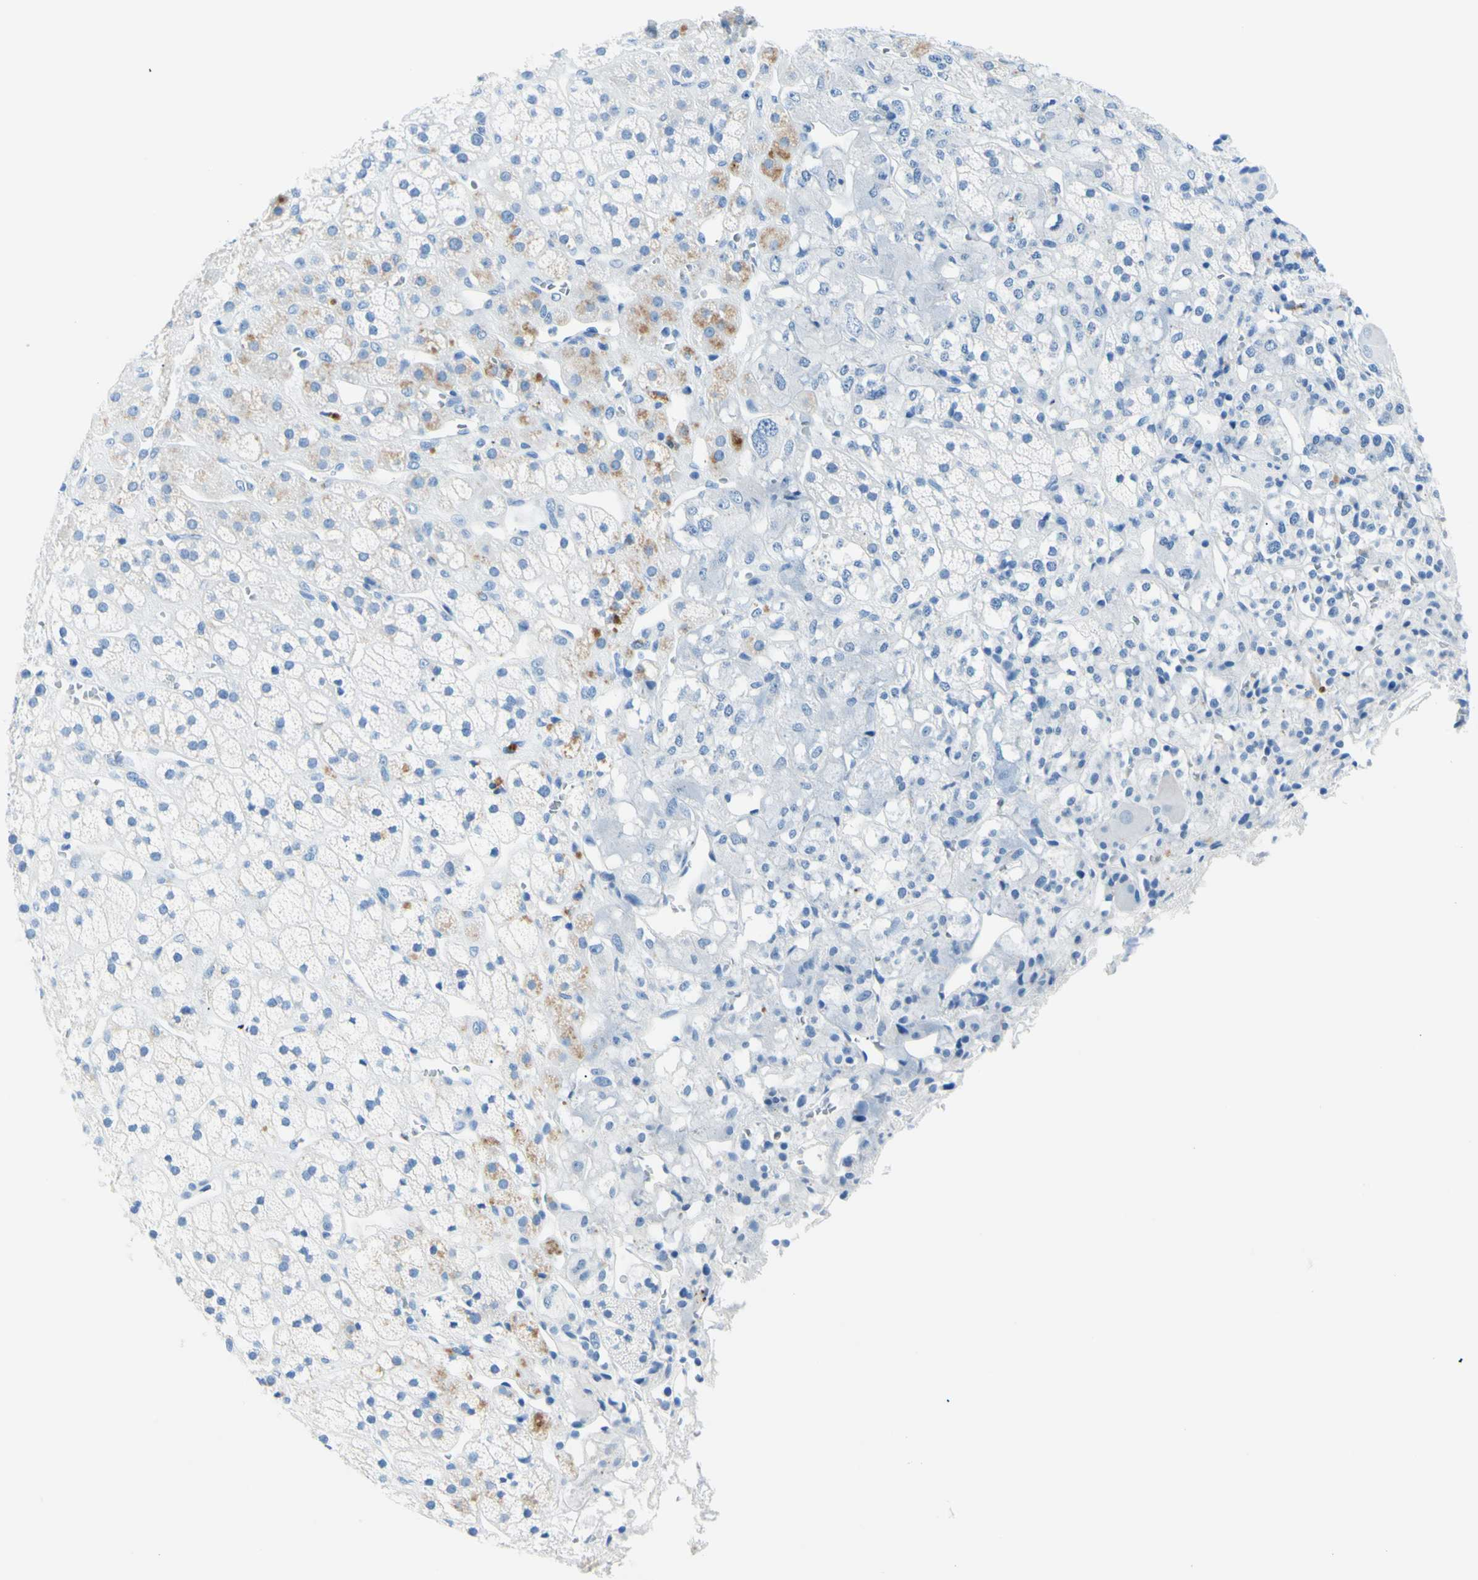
{"staining": {"intensity": "moderate", "quantity": "25%-75%", "location": "cytoplasmic/membranous"}, "tissue": "adrenal gland", "cell_type": "Glandular cells", "image_type": "normal", "snomed": [{"axis": "morphology", "description": "Normal tissue, NOS"}, {"axis": "topography", "description": "Adrenal gland"}], "caption": "Immunohistochemical staining of unremarkable human adrenal gland demonstrates moderate cytoplasmic/membranous protein positivity in approximately 25%-75% of glandular cells.", "gene": "MYH2", "patient": {"sex": "male", "age": 56}}